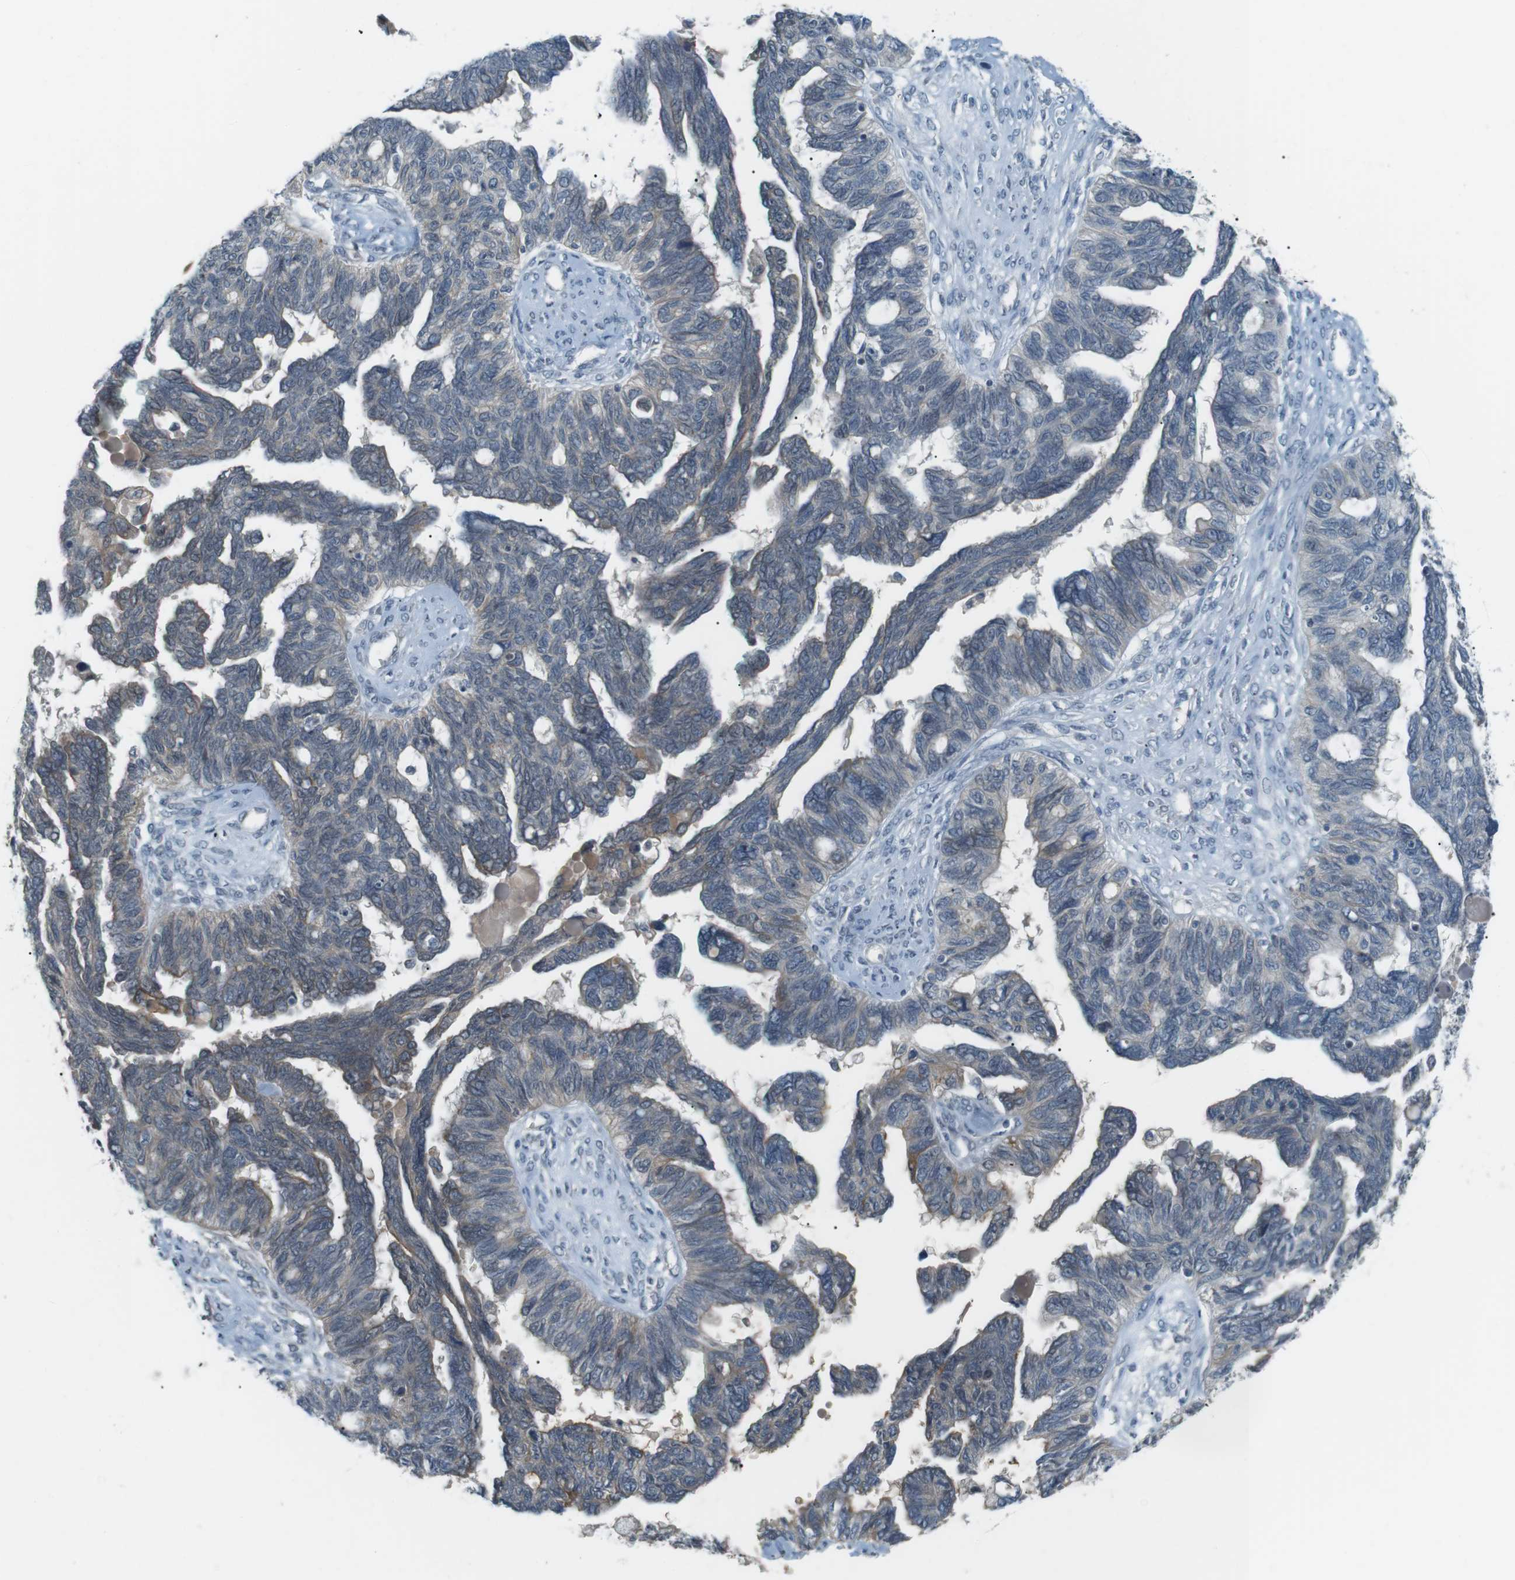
{"staining": {"intensity": "negative", "quantity": "none", "location": "none"}, "tissue": "ovarian cancer", "cell_type": "Tumor cells", "image_type": "cancer", "snomed": [{"axis": "morphology", "description": "Cystadenocarcinoma, serous, NOS"}, {"axis": "topography", "description": "Ovary"}], "caption": "High power microscopy image of an immunohistochemistry photomicrograph of ovarian cancer (serous cystadenocarcinoma), revealing no significant expression in tumor cells.", "gene": "RTN3", "patient": {"sex": "female", "age": 79}}